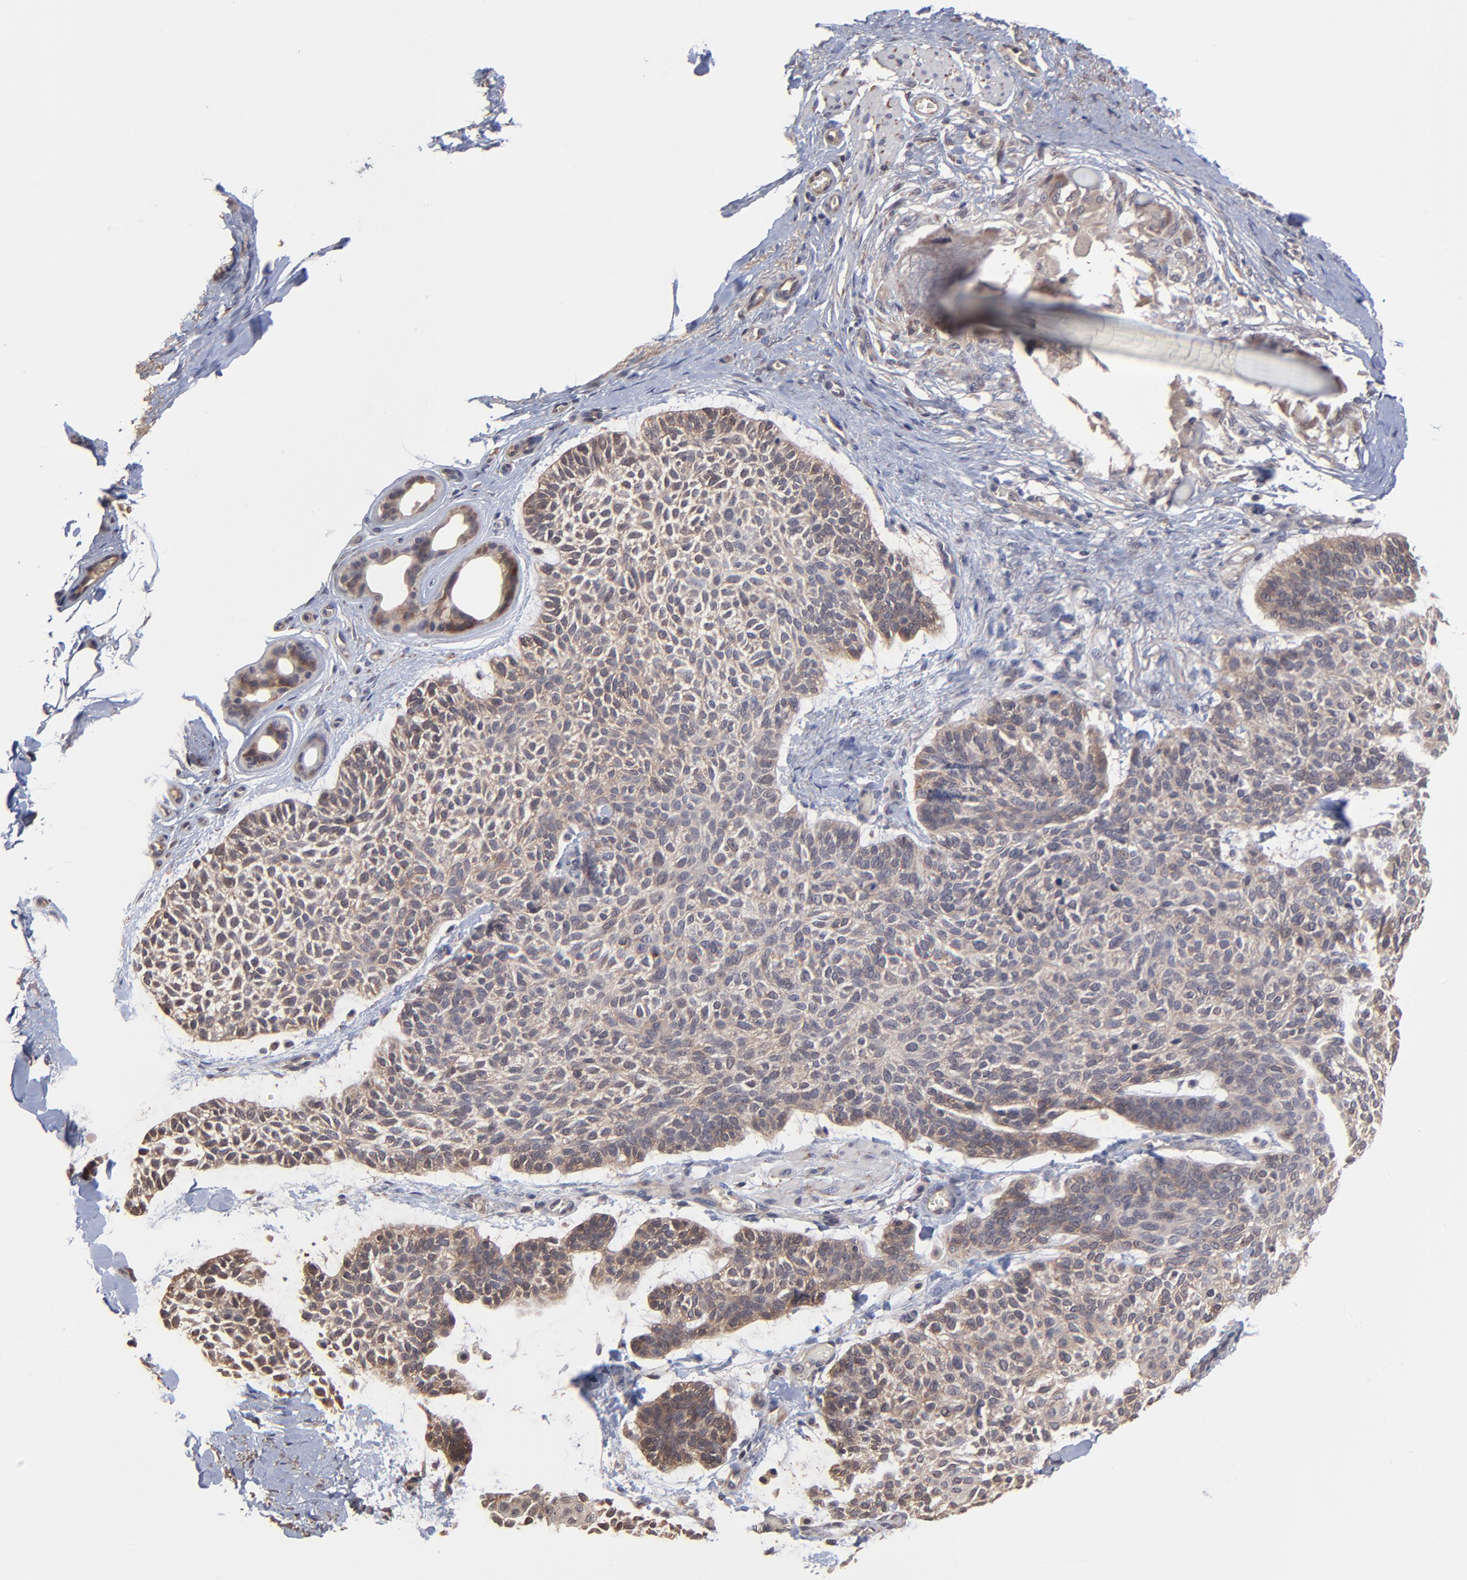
{"staining": {"intensity": "weak", "quantity": ">75%", "location": "cytoplasmic/membranous"}, "tissue": "skin cancer", "cell_type": "Tumor cells", "image_type": "cancer", "snomed": [{"axis": "morphology", "description": "Normal tissue, NOS"}, {"axis": "morphology", "description": "Basal cell carcinoma"}, {"axis": "topography", "description": "Skin"}], "caption": "A brown stain highlights weak cytoplasmic/membranous staining of a protein in skin cancer tumor cells.", "gene": "CHL1", "patient": {"sex": "female", "age": 70}}